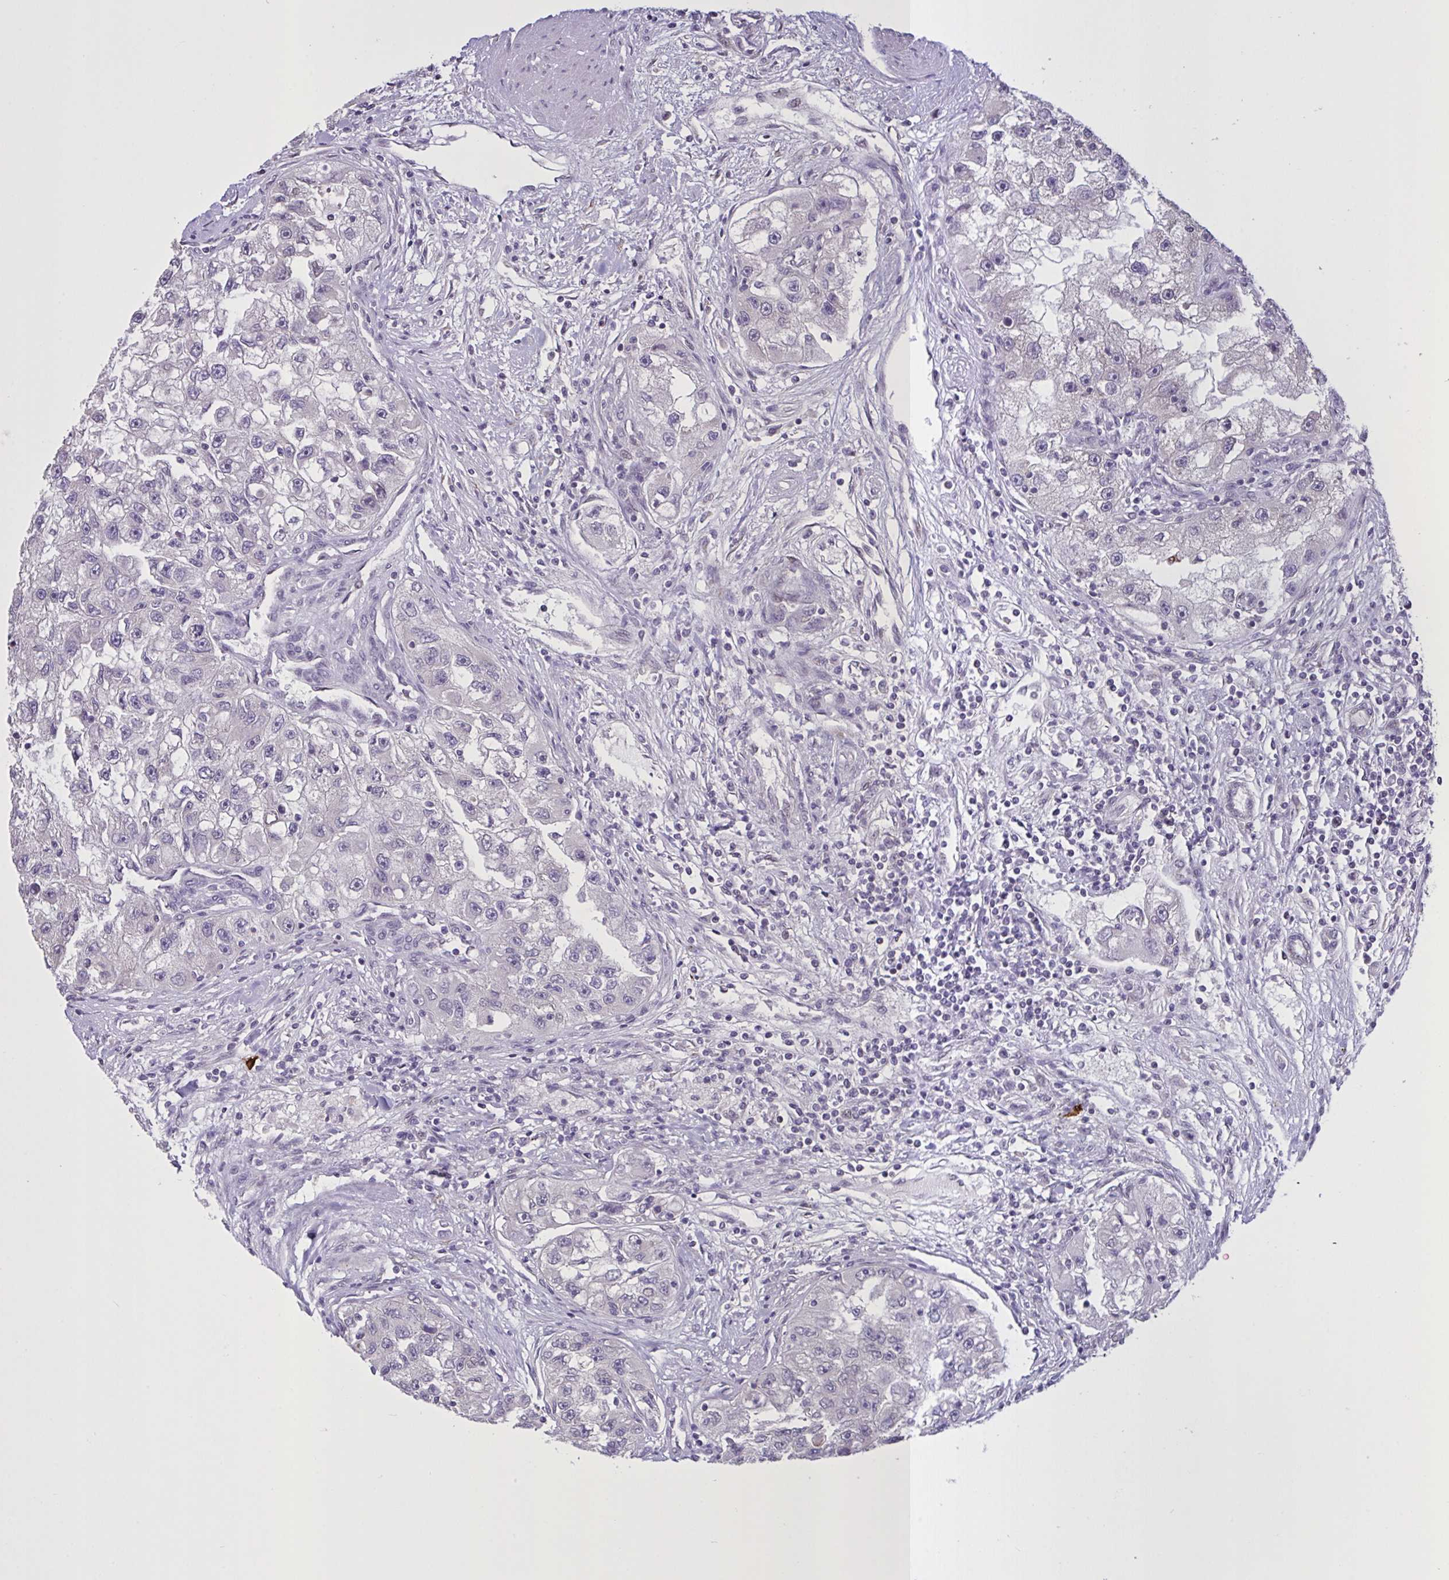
{"staining": {"intensity": "negative", "quantity": "none", "location": "none"}, "tissue": "renal cancer", "cell_type": "Tumor cells", "image_type": "cancer", "snomed": [{"axis": "morphology", "description": "Adenocarcinoma, NOS"}, {"axis": "topography", "description": "Kidney"}], "caption": "Human renal cancer (adenocarcinoma) stained for a protein using immunohistochemistry exhibits no positivity in tumor cells.", "gene": "MRGPRX2", "patient": {"sex": "male", "age": 63}}